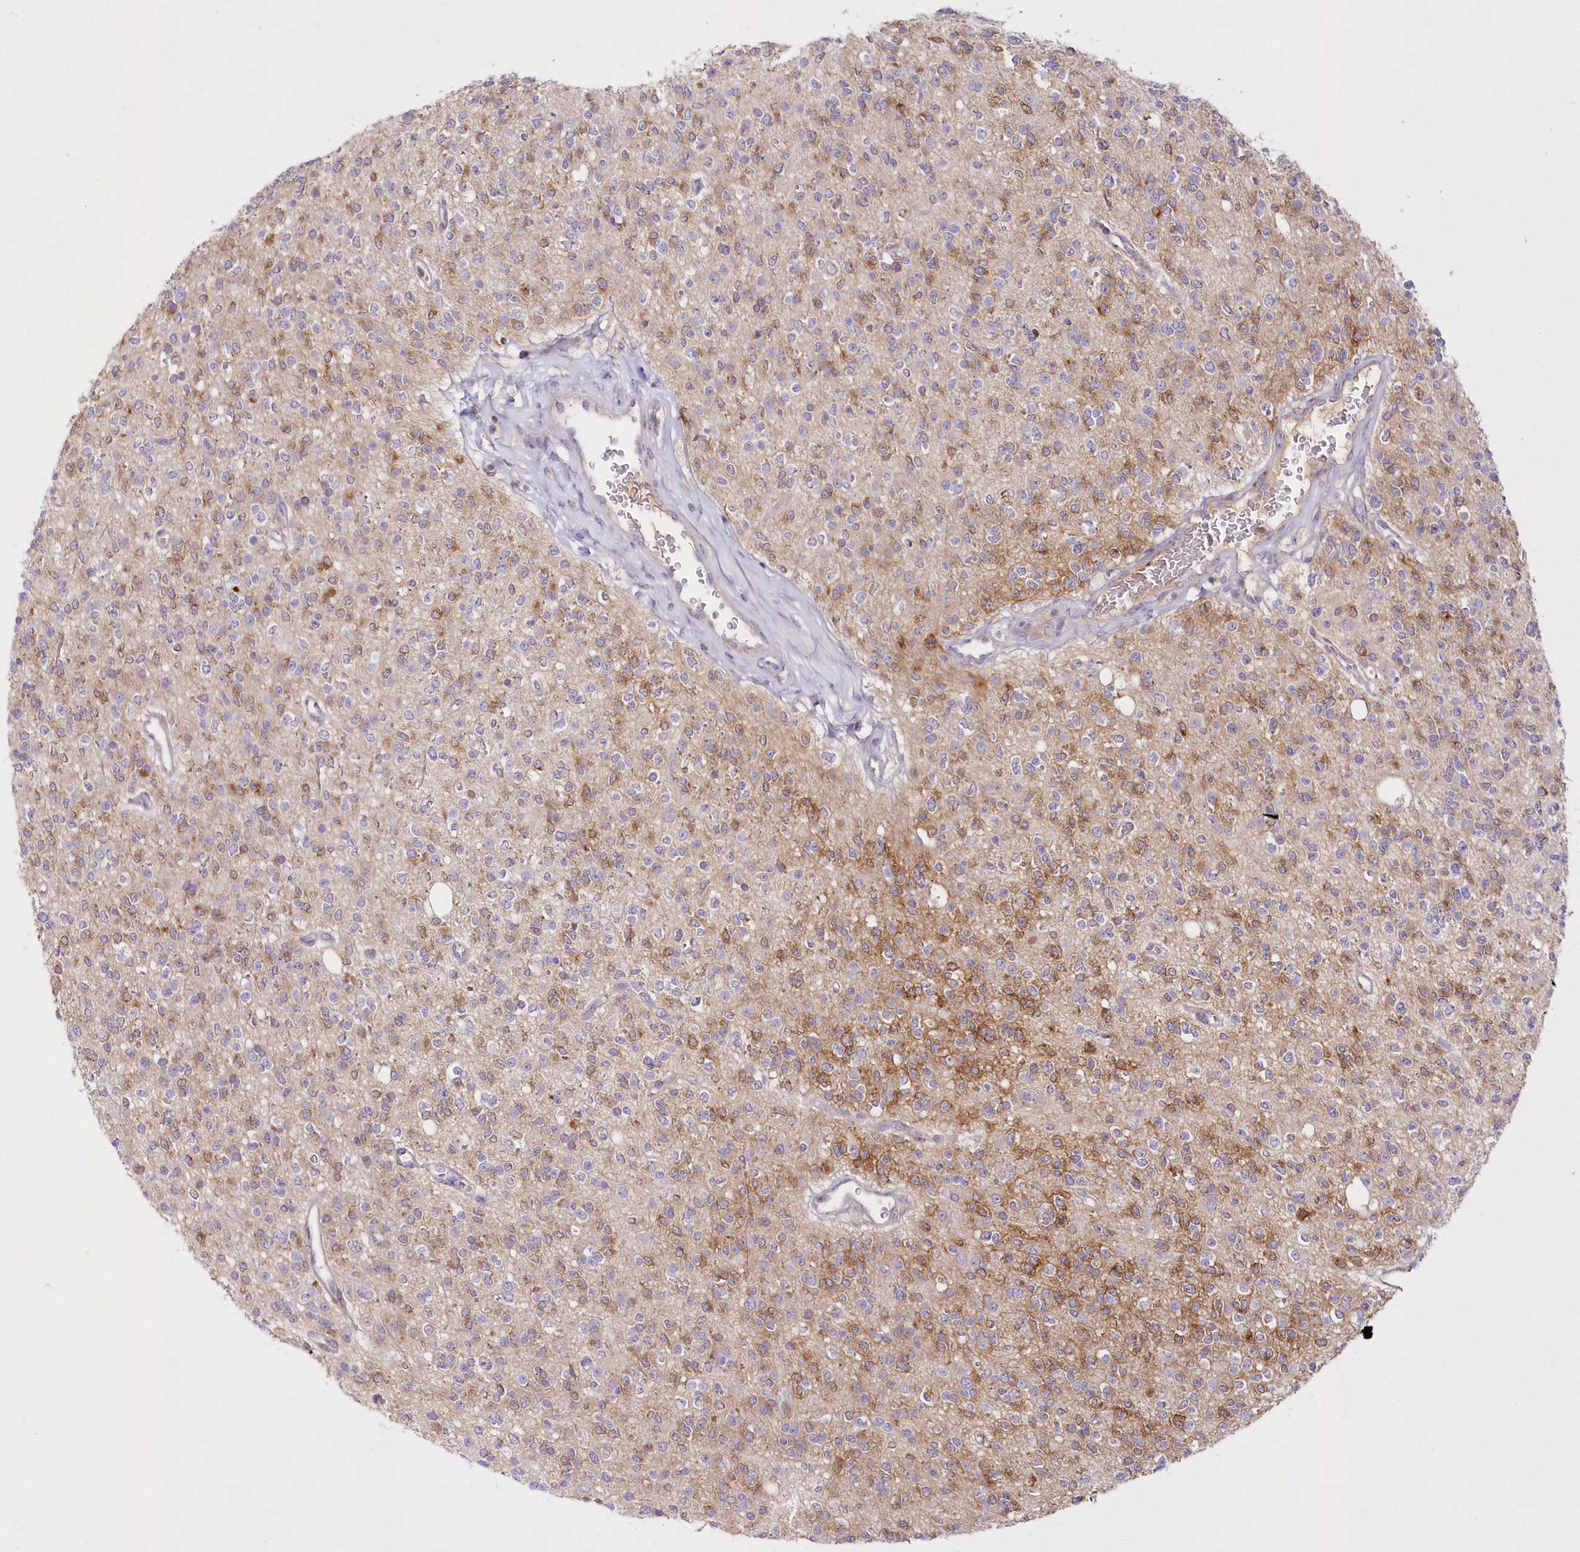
{"staining": {"intensity": "moderate", "quantity": "<25%", "location": "cytoplasmic/membranous"}, "tissue": "glioma", "cell_type": "Tumor cells", "image_type": "cancer", "snomed": [{"axis": "morphology", "description": "Glioma, malignant, High grade"}, {"axis": "topography", "description": "Brain"}], "caption": "Moderate cytoplasmic/membranous positivity is identified in about <25% of tumor cells in glioma.", "gene": "ARFGEF3", "patient": {"sex": "male", "age": 34}}